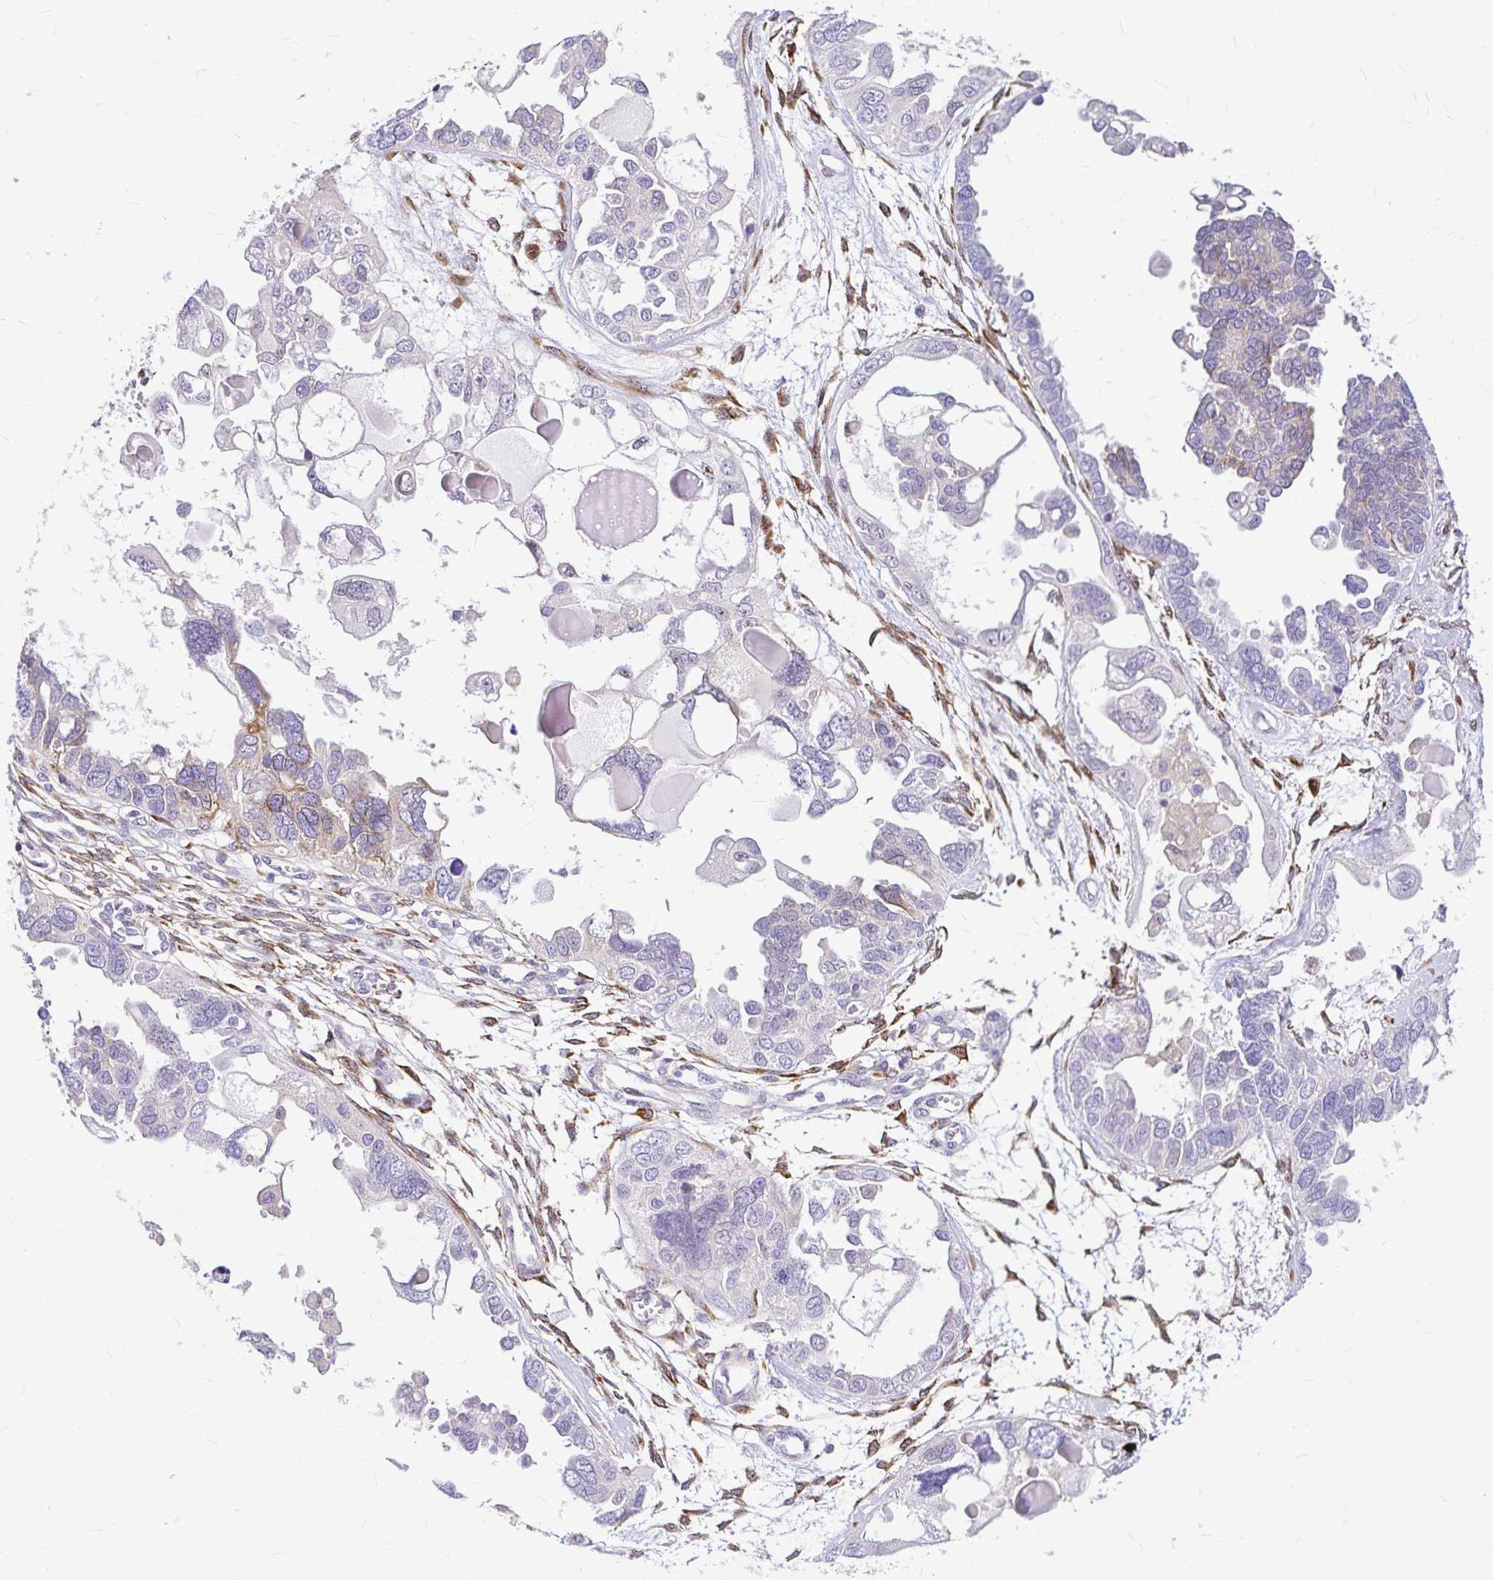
{"staining": {"intensity": "negative", "quantity": "none", "location": "none"}, "tissue": "ovarian cancer", "cell_type": "Tumor cells", "image_type": "cancer", "snomed": [{"axis": "morphology", "description": "Cystadenocarcinoma, serous, NOS"}, {"axis": "topography", "description": "Ovary"}], "caption": "Immunohistochemical staining of ovarian cancer (serous cystadenocarcinoma) shows no significant positivity in tumor cells. (Stains: DAB IHC with hematoxylin counter stain, Microscopy: brightfield microscopy at high magnification).", "gene": "GABBR2", "patient": {"sex": "female", "age": 51}}